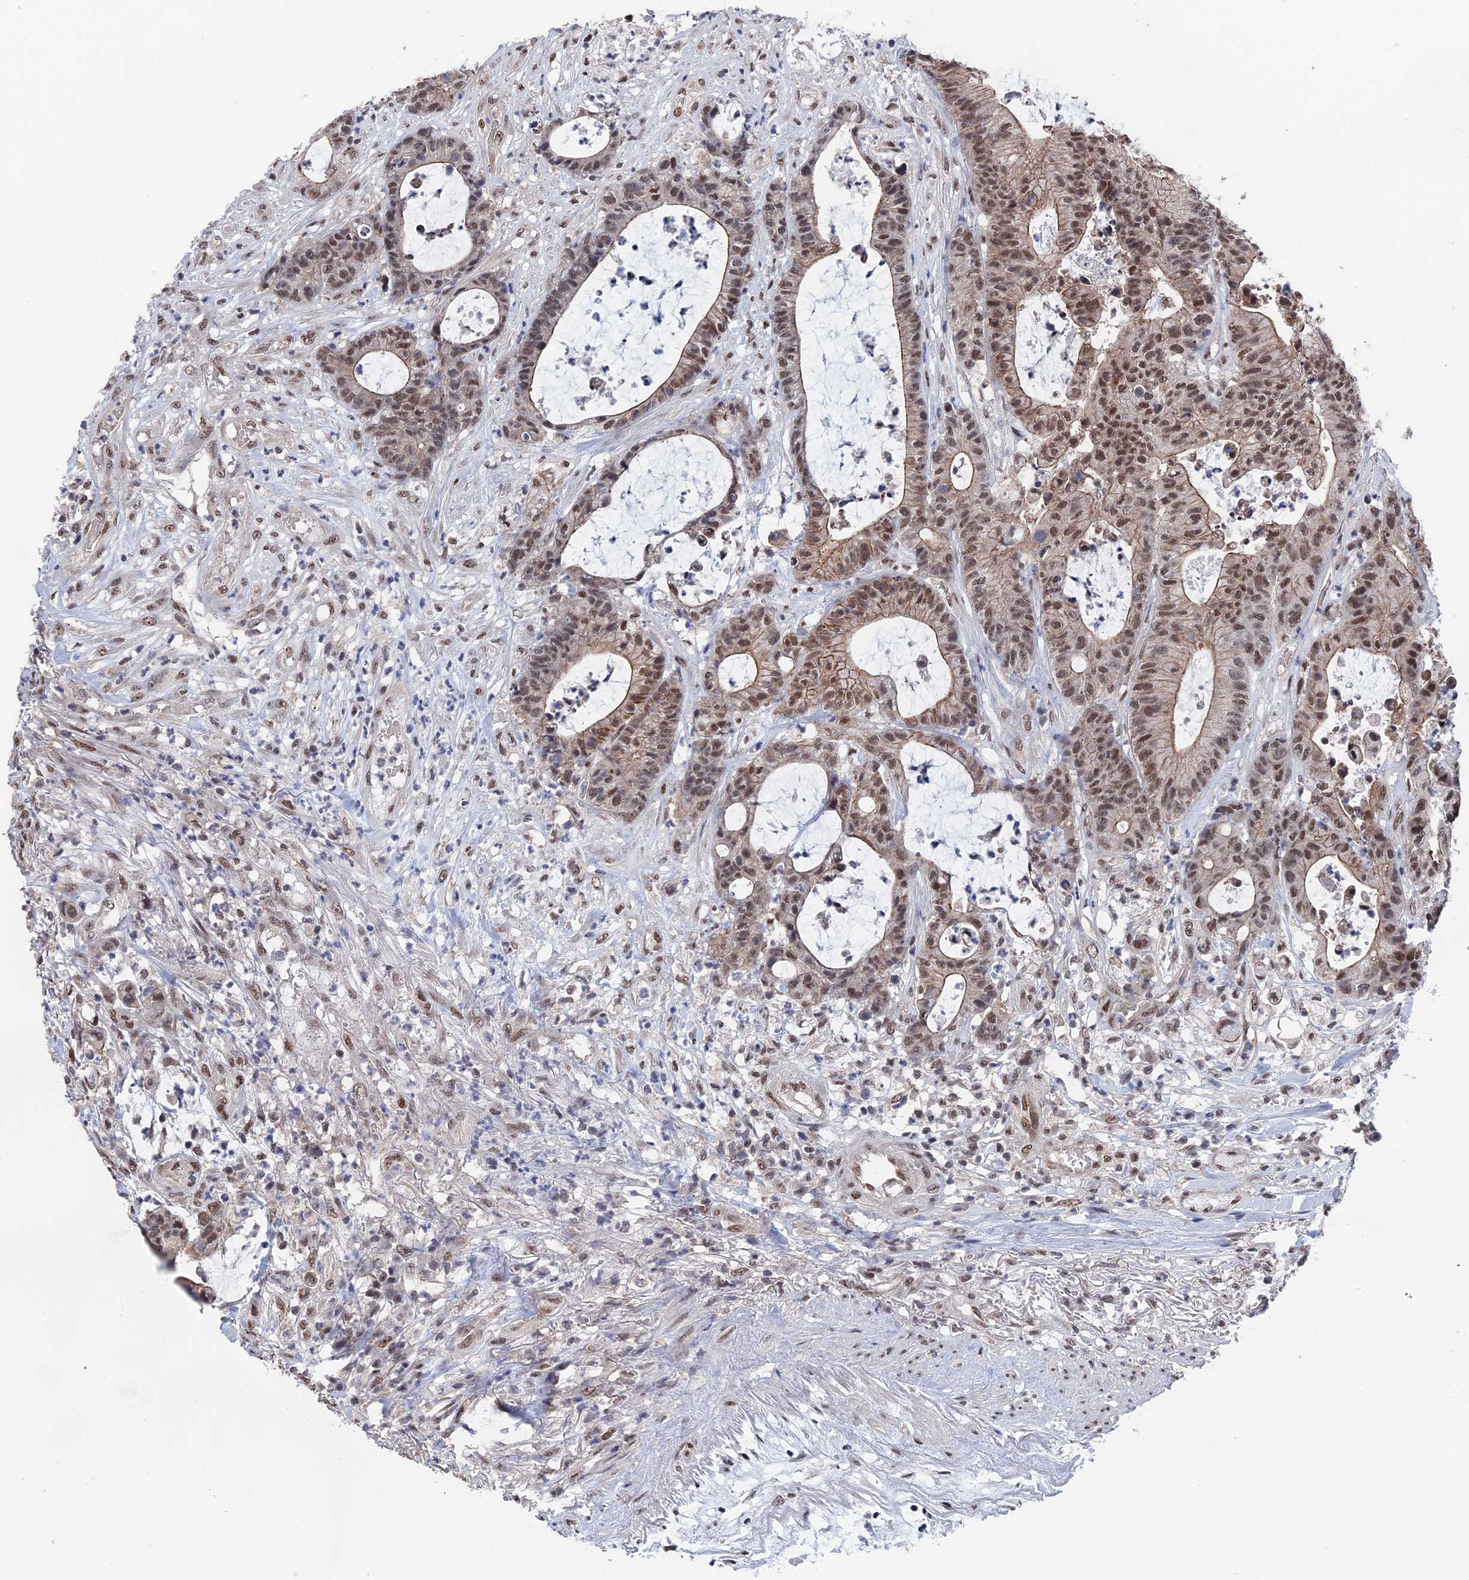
{"staining": {"intensity": "moderate", "quantity": ">75%", "location": "cytoplasmic/membranous,nuclear"}, "tissue": "colorectal cancer", "cell_type": "Tumor cells", "image_type": "cancer", "snomed": [{"axis": "morphology", "description": "Adenocarcinoma, NOS"}, {"axis": "topography", "description": "Colon"}], "caption": "DAB immunohistochemical staining of colorectal adenocarcinoma reveals moderate cytoplasmic/membranous and nuclear protein positivity in about >75% of tumor cells. The staining was performed using DAB to visualize the protein expression in brown, while the nuclei were stained in blue with hematoxylin (Magnification: 20x).", "gene": "TSSC4", "patient": {"sex": "female", "age": 84}}